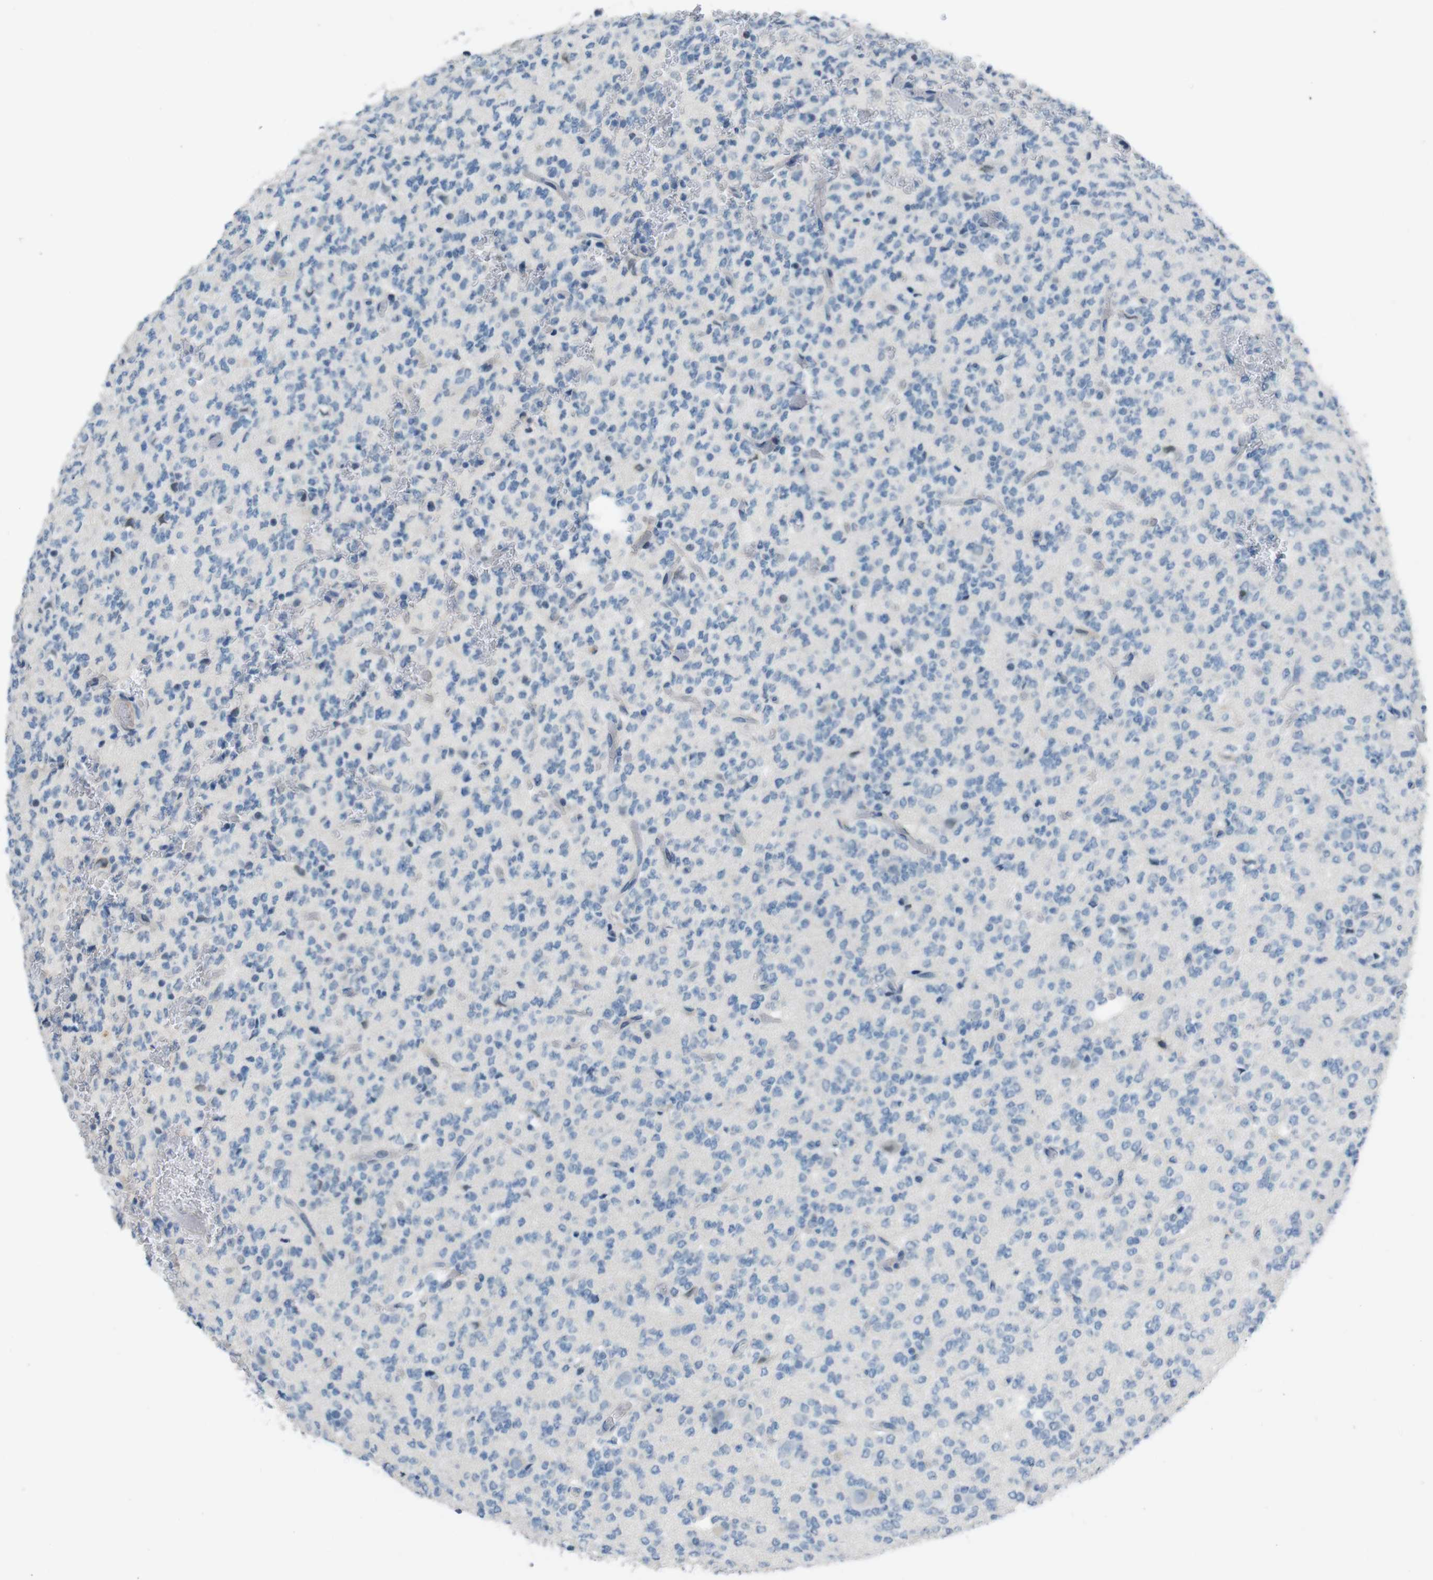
{"staining": {"intensity": "negative", "quantity": "none", "location": "none"}, "tissue": "glioma", "cell_type": "Tumor cells", "image_type": "cancer", "snomed": [{"axis": "morphology", "description": "Glioma, malignant, Low grade"}, {"axis": "topography", "description": "Brain"}], "caption": "Immunohistochemistry of glioma reveals no staining in tumor cells.", "gene": "HRH2", "patient": {"sex": "male", "age": 38}}